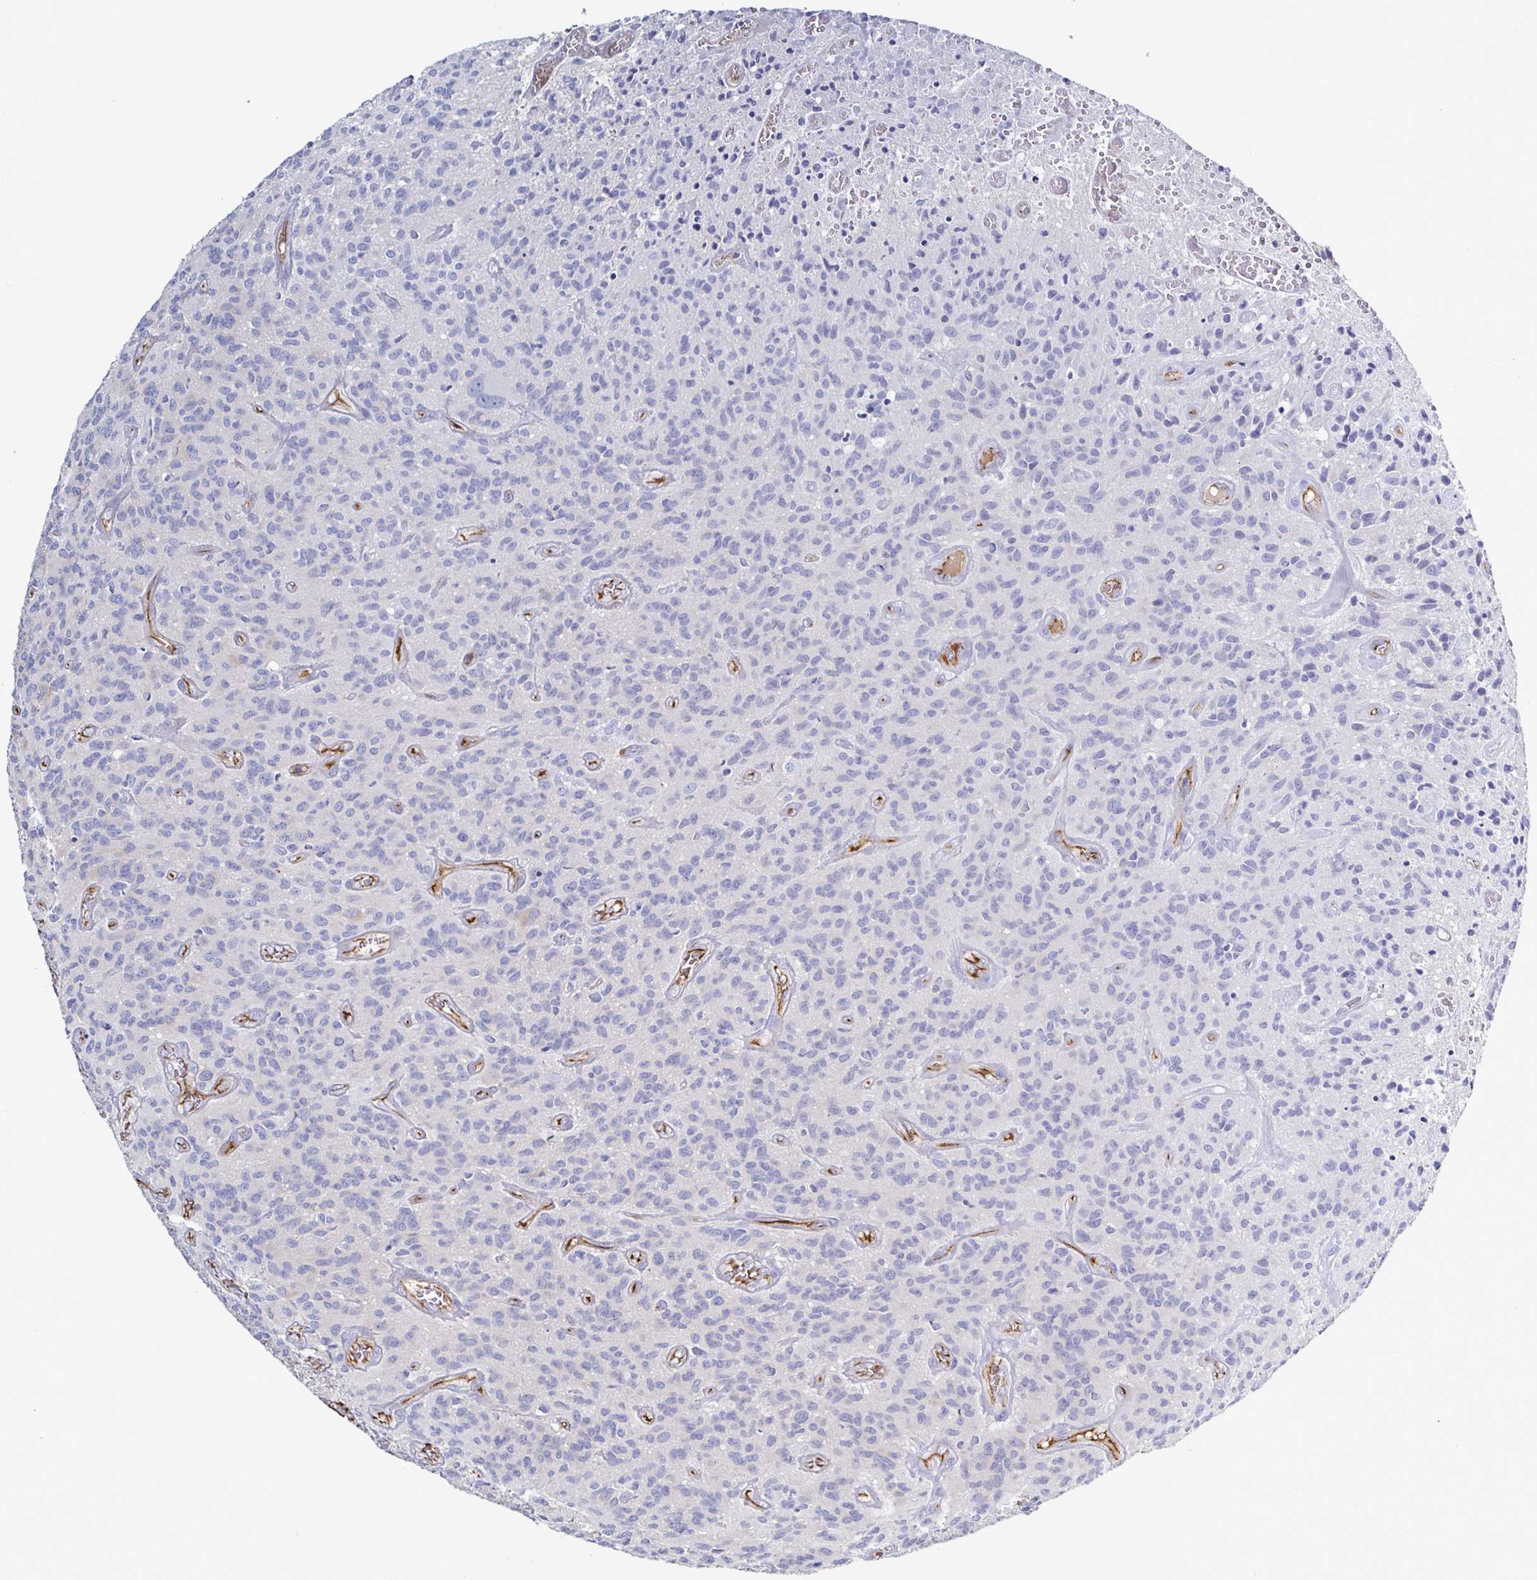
{"staining": {"intensity": "negative", "quantity": "none", "location": "none"}, "tissue": "glioma", "cell_type": "Tumor cells", "image_type": "cancer", "snomed": [{"axis": "morphology", "description": "Glioma, malignant, High grade"}, {"axis": "topography", "description": "Brain"}], "caption": "High magnification brightfield microscopy of malignant glioma (high-grade) stained with DAB (brown) and counterstained with hematoxylin (blue): tumor cells show no significant expression.", "gene": "ACSBG2", "patient": {"sex": "male", "age": 76}}